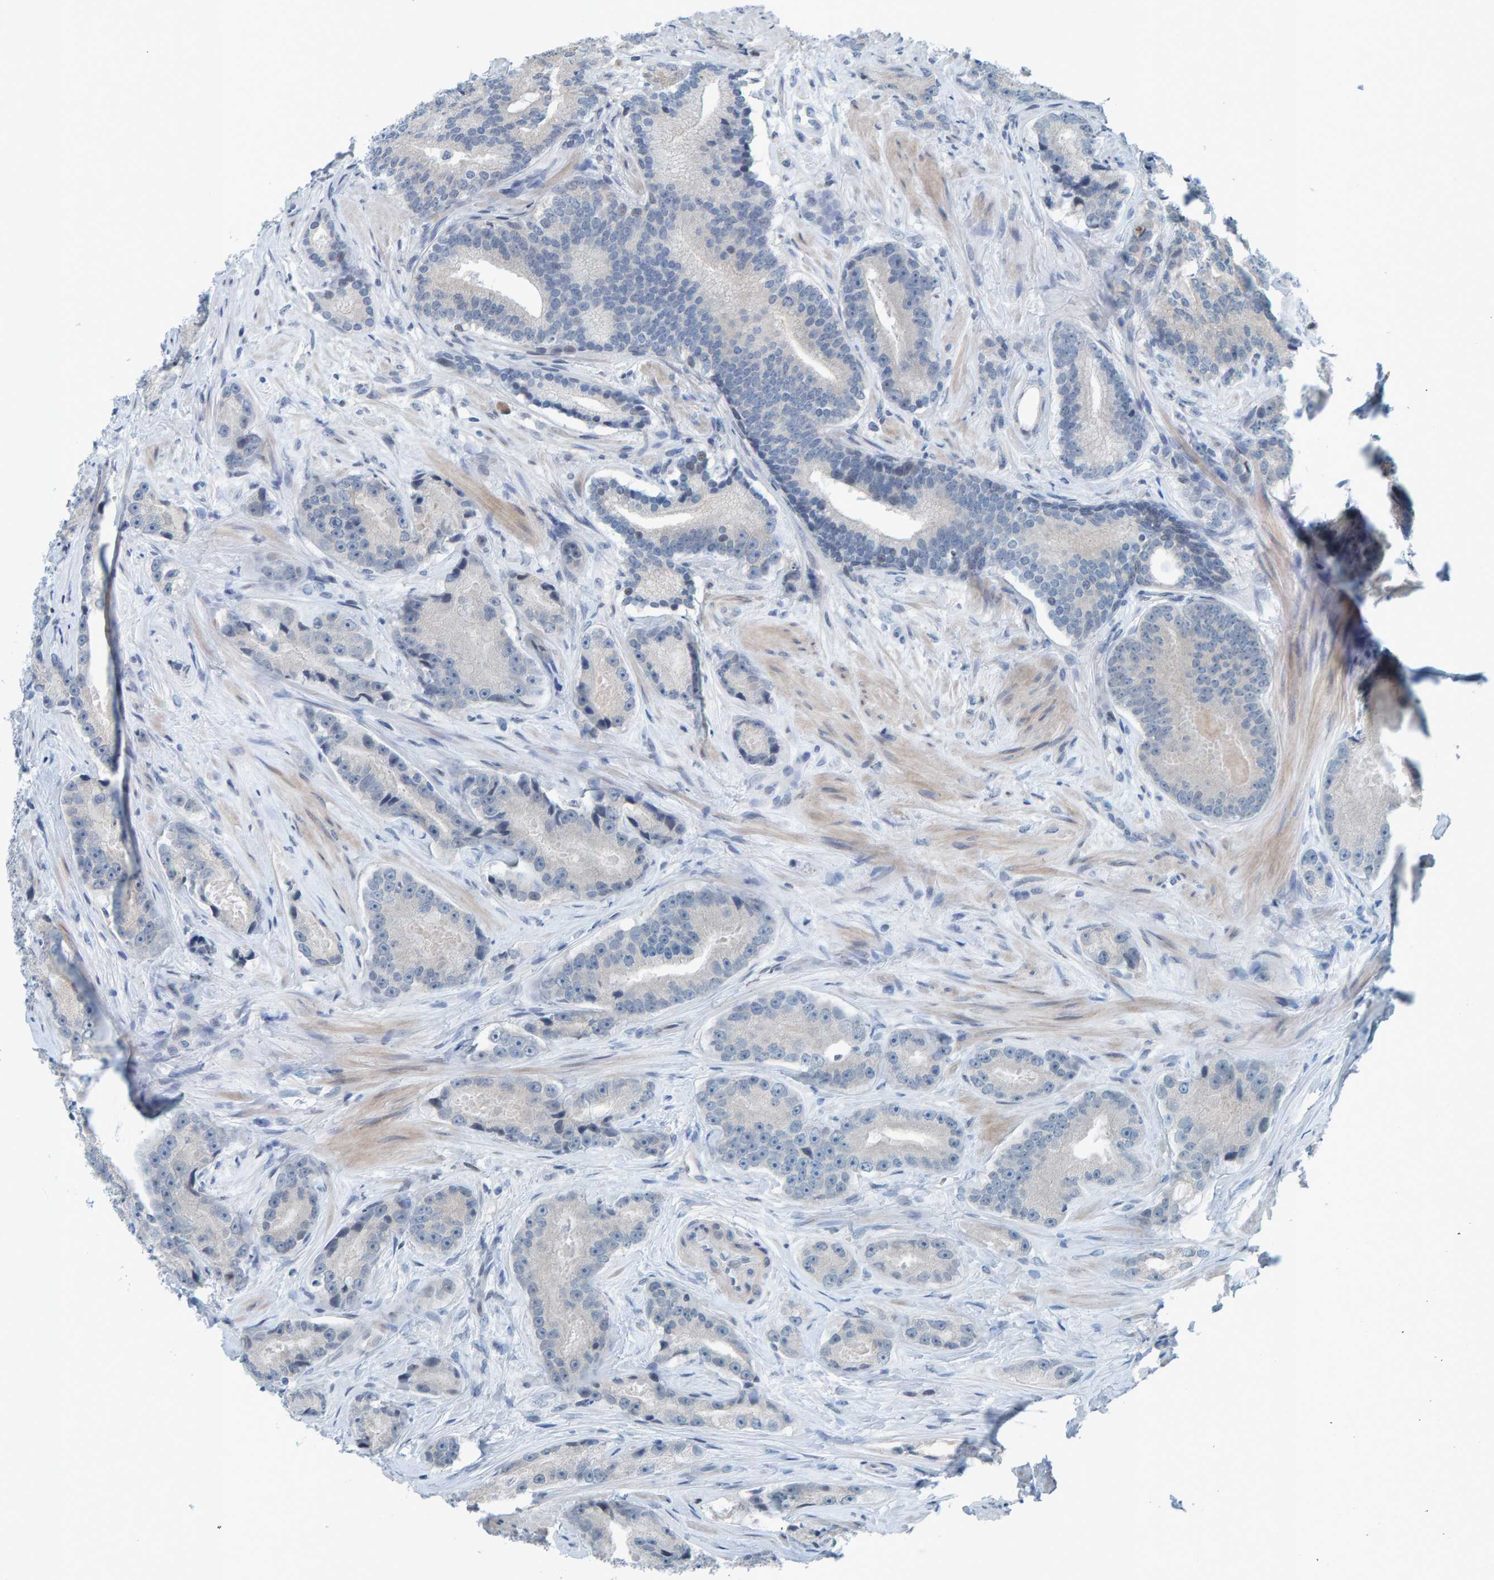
{"staining": {"intensity": "negative", "quantity": "none", "location": "none"}, "tissue": "prostate cancer", "cell_type": "Tumor cells", "image_type": "cancer", "snomed": [{"axis": "morphology", "description": "Adenocarcinoma, High grade"}, {"axis": "topography", "description": "Prostate"}], "caption": "Immunohistochemistry of human prostate cancer demonstrates no staining in tumor cells. (DAB immunohistochemistry with hematoxylin counter stain).", "gene": "CNP", "patient": {"sex": "male", "age": 55}}